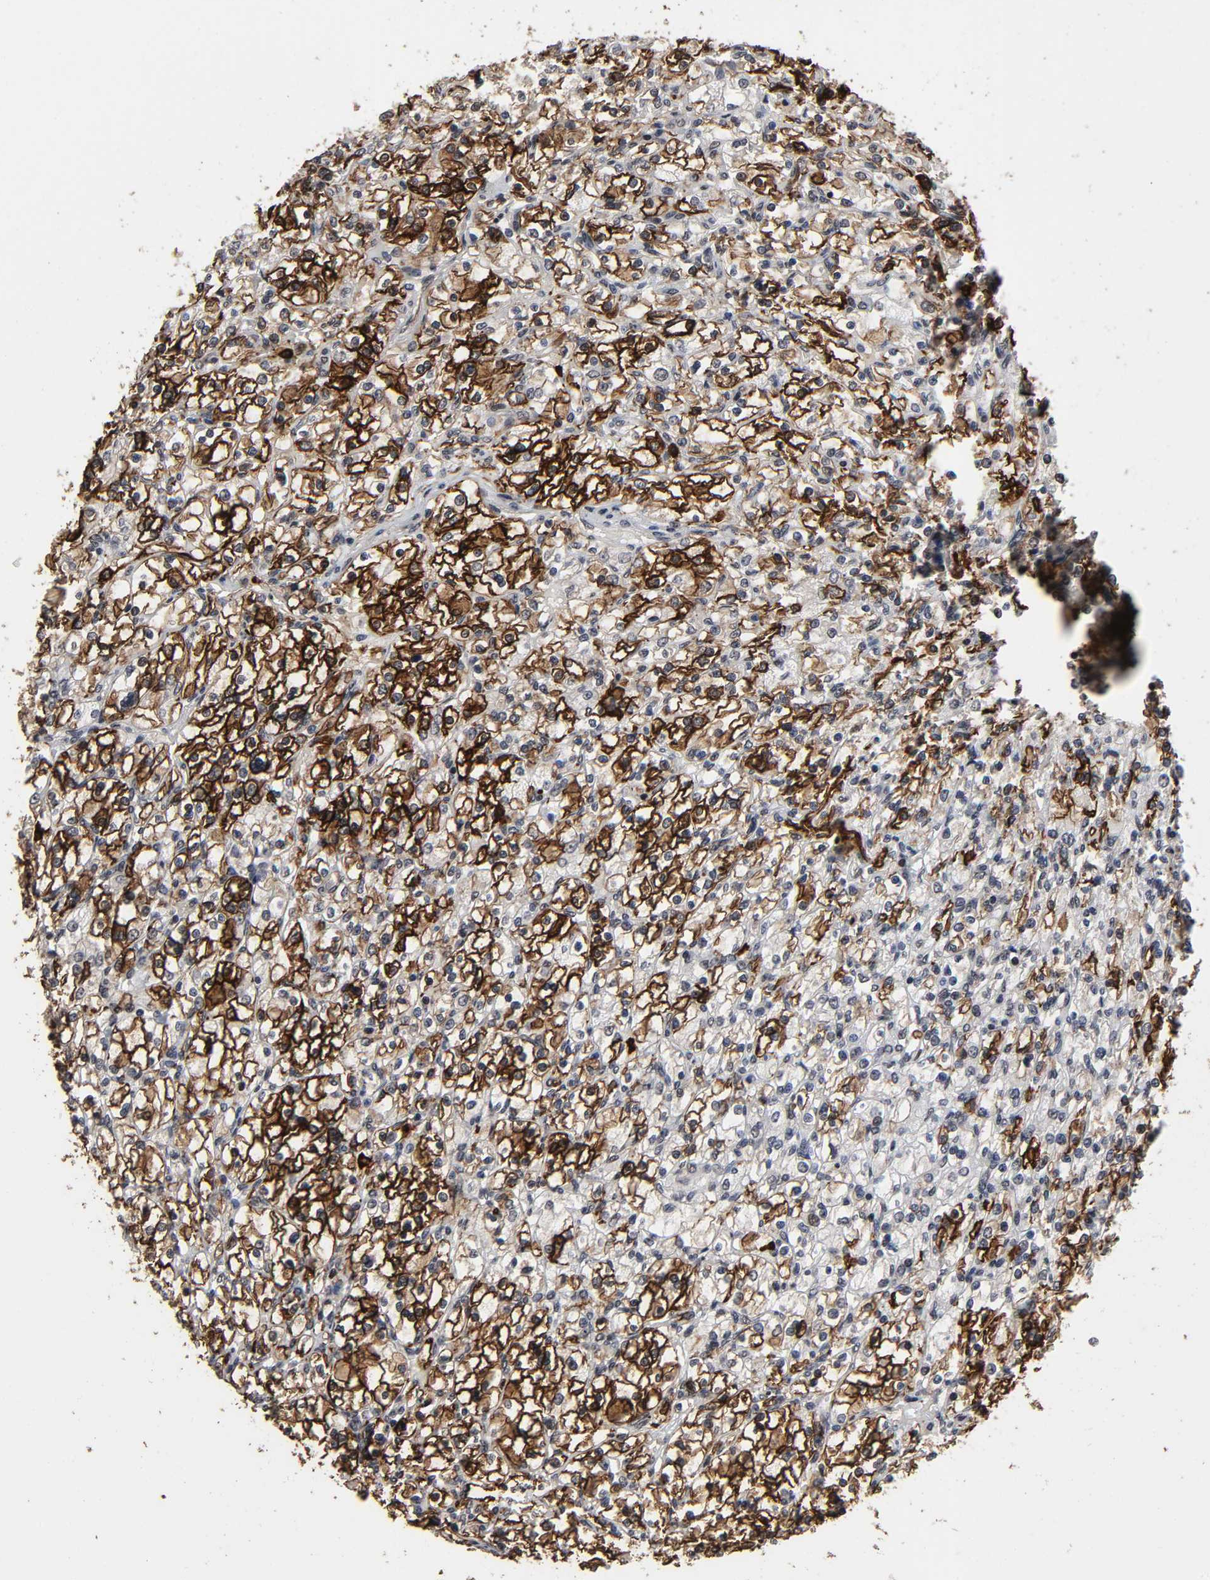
{"staining": {"intensity": "strong", "quantity": ">75%", "location": "cytoplasmic/membranous"}, "tissue": "renal cancer", "cell_type": "Tumor cells", "image_type": "cancer", "snomed": [{"axis": "morphology", "description": "Adenocarcinoma, NOS"}, {"axis": "topography", "description": "Kidney"}], "caption": "A high amount of strong cytoplasmic/membranous expression is identified in approximately >75% of tumor cells in renal adenocarcinoma tissue.", "gene": "AHNAK2", "patient": {"sex": "female", "age": 83}}